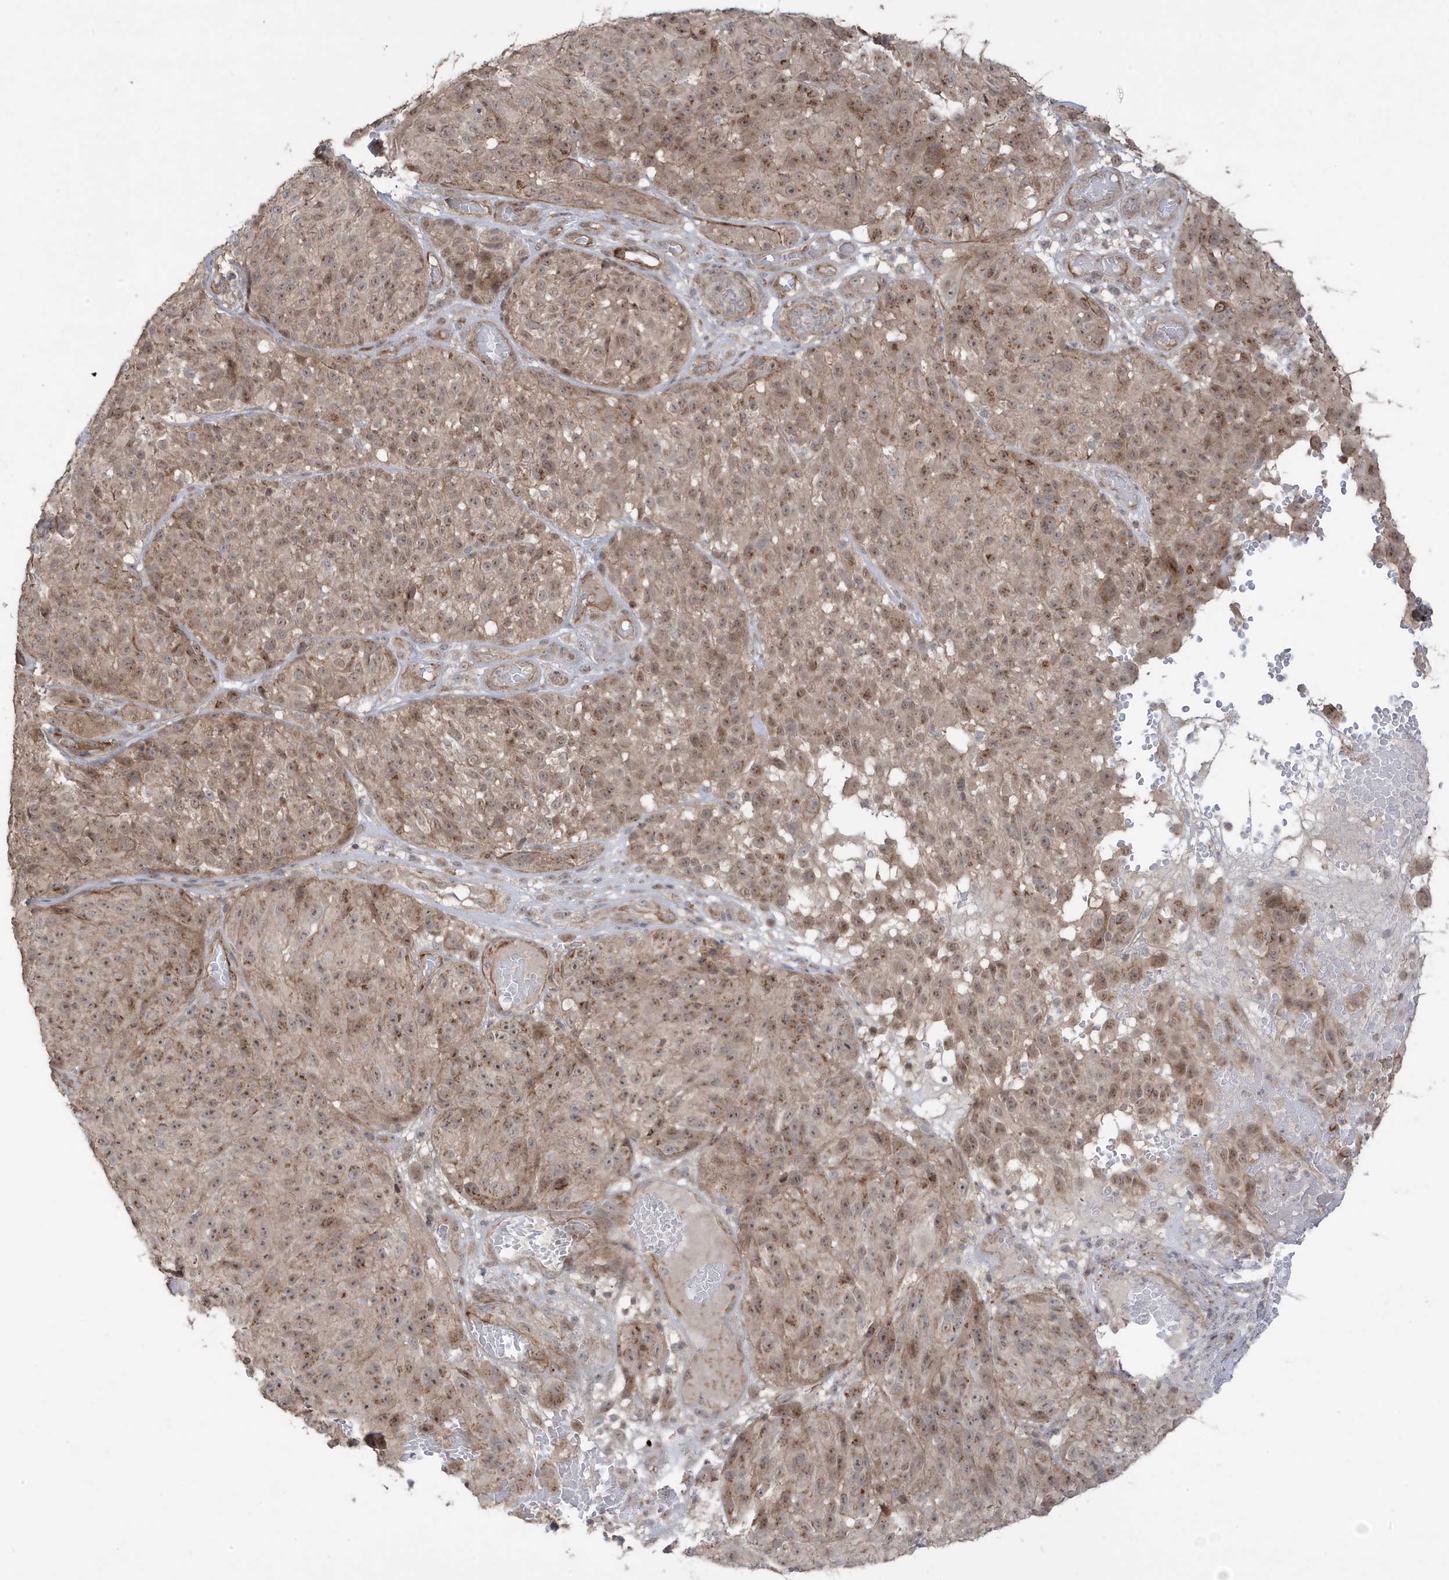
{"staining": {"intensity": "moderate", "quantity": "<25%", "location": "cytoplasmic/membranous,nuclear"}, "tissue": "melanoma", "cell_type": "Tumor cells", "image_type": "cancer", "snomed": [{"axis": "morphology", "description": "Malignant melanoma, NOS"}, {"axis": "topography", "description": "Skin"}], "caption": "A photomicrograph of human malignant melanoma stained for a protein reveals moderate cytoplasmic/membranous and nuclear brown staining in tumor cells.", "gene": "CETN3", "patient": {"sex": "male", "age": 83}}